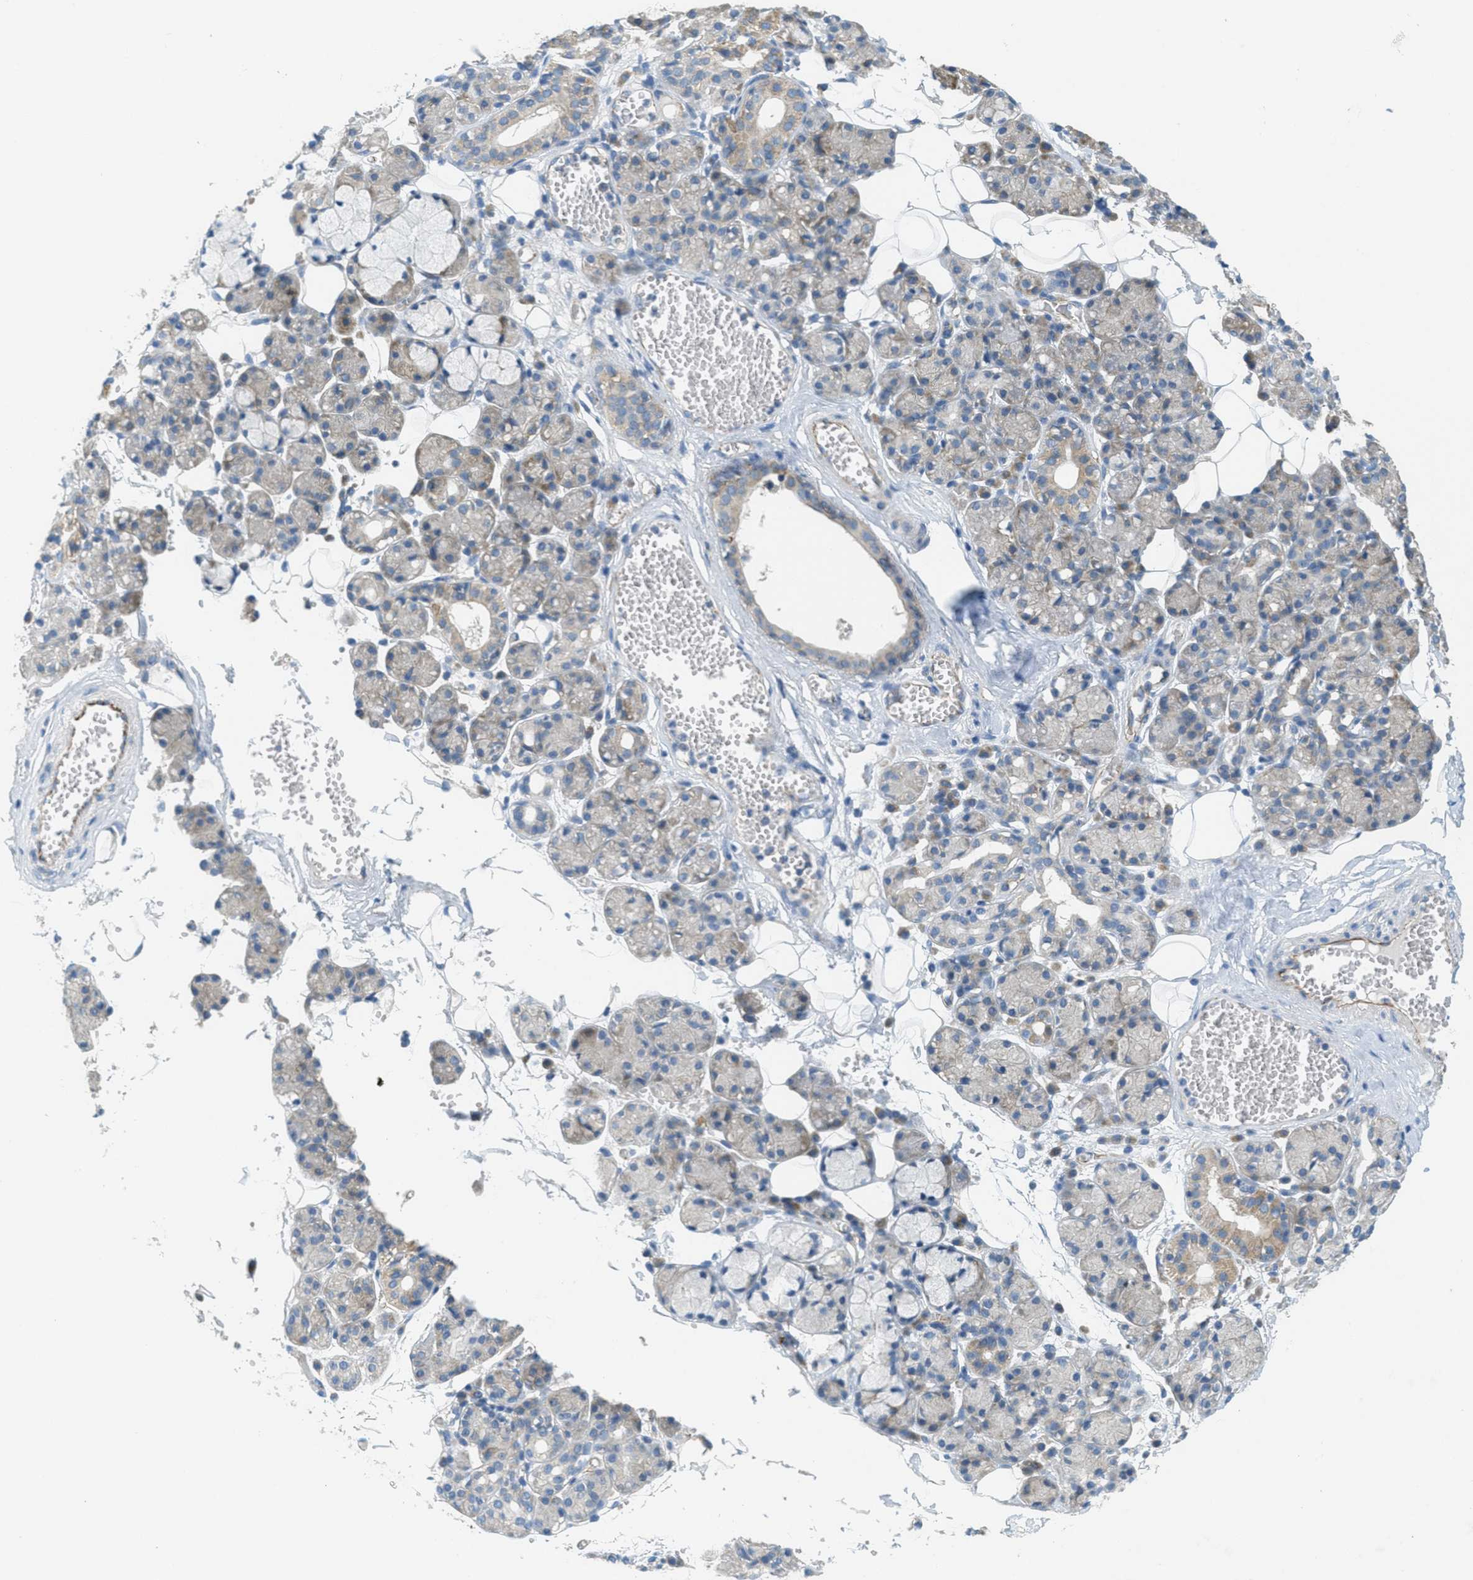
{"staining": {"intensity": "moderate", "quantity": "25%-75%", "location": "cytoplasmic/membranous"}, "tissue": "salivary gland", "cell_type": "Glandular cells", "image_type": "normal", "snomed": [{"axis": "morphology", "description": "Normal tissue, NOS"}, {"axis": "topography", "description": "Salivary gland"}], "caption": "Salivary gland was stained to show a protein in brown. There is medium levels of moderate cytoplasmic/membranous positivity in about 25%-75% of glandular cells. Using DAB (3,3'-diaminobenzidine) (brown) and hematoxylin (blue) stains, captured at high magnification using brightfield microscopy.", "gene": "JCAD", "patient": {"sex": "male", "age": 63}}